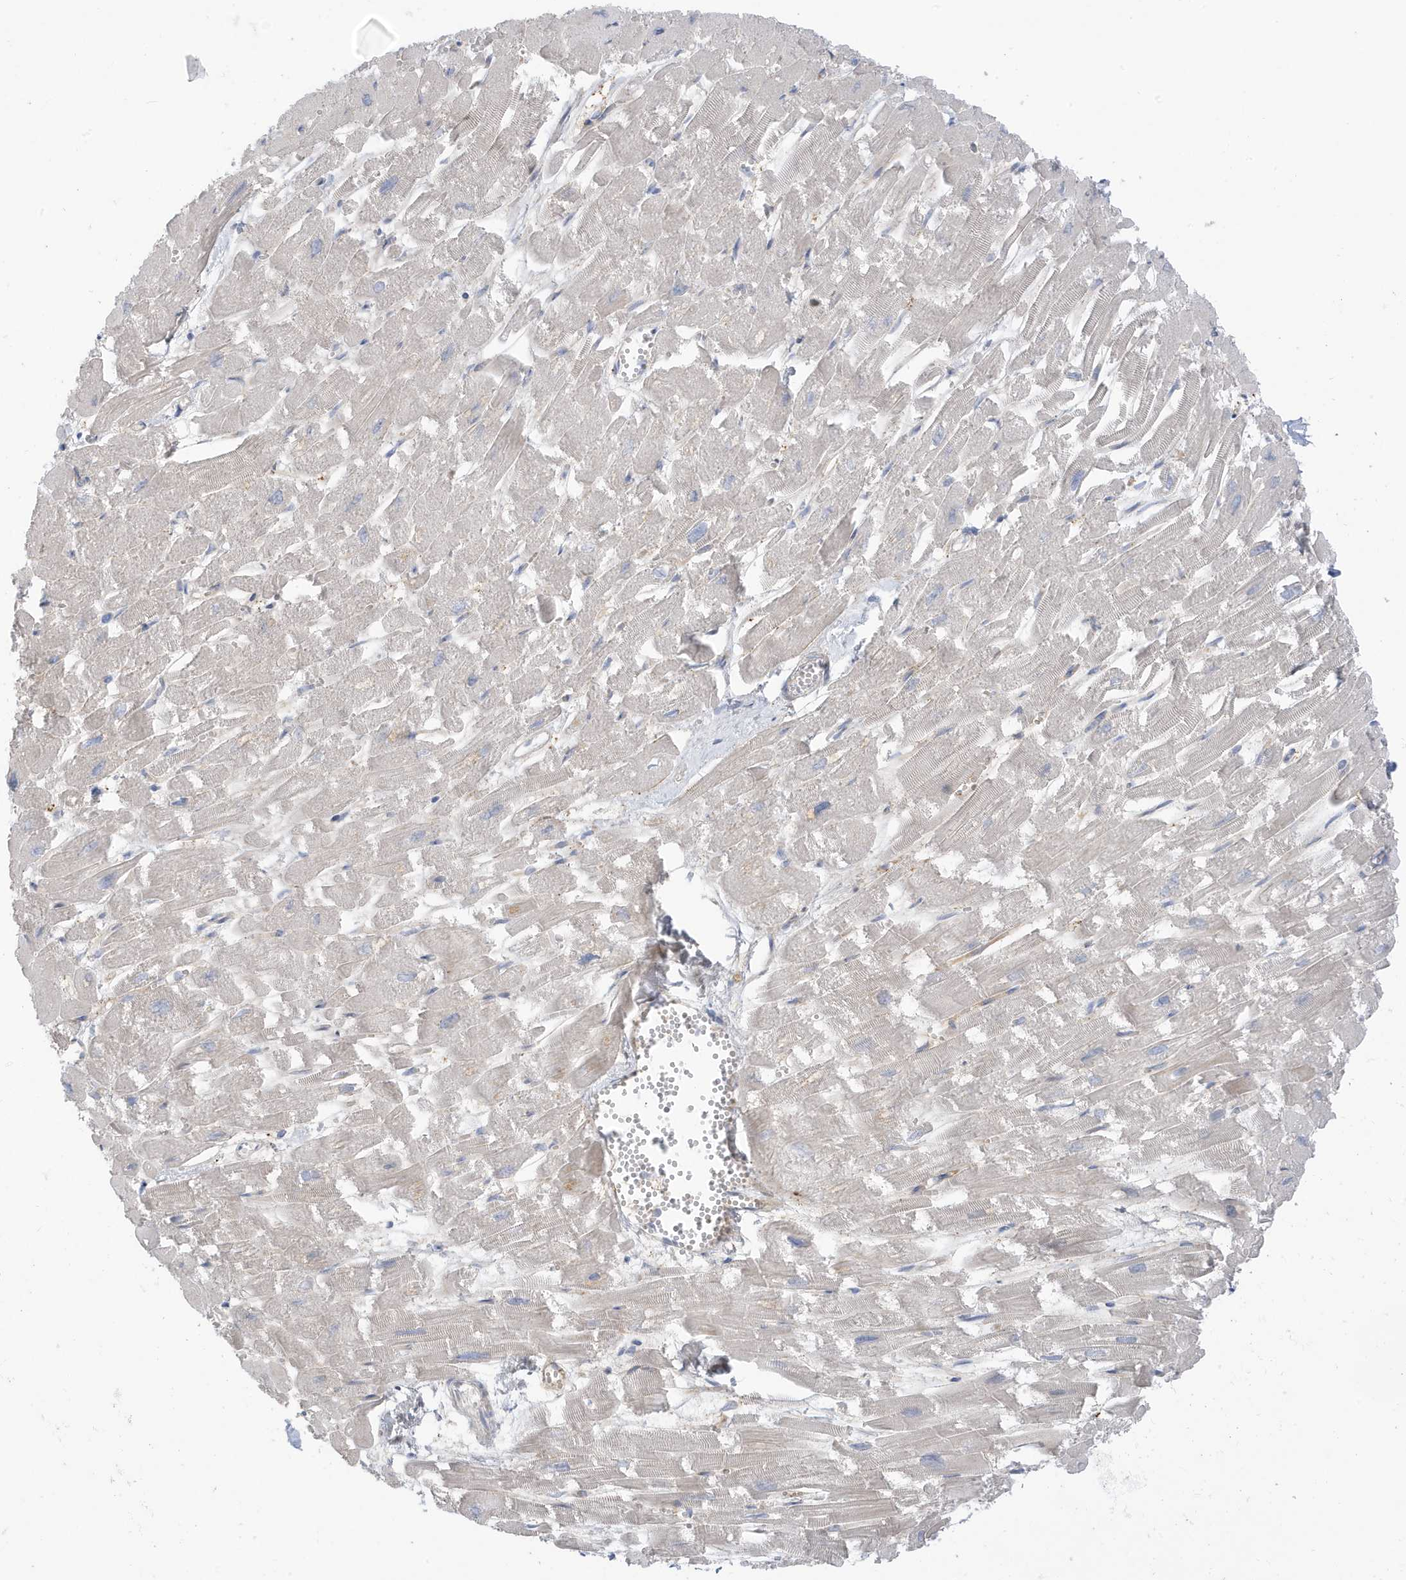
{"staining": {"intensity": "negative", "quantity": "none", "location": "none"}, "tissue": "heart muscle", "cell_type": "Cardiomyocytes", "image_type": "normal", "snomed": [{"axis": "morphology", "description": "Normal tissue, NOS"}, {"axis": "topography", "description": "Heart"}], "caption": "Human heart muscle stained for a protein using IHC demonstrates no expression in cardiomyocytes.", "gene": "ATP13A5", "patient": {"sex": "male", "age": 54}}